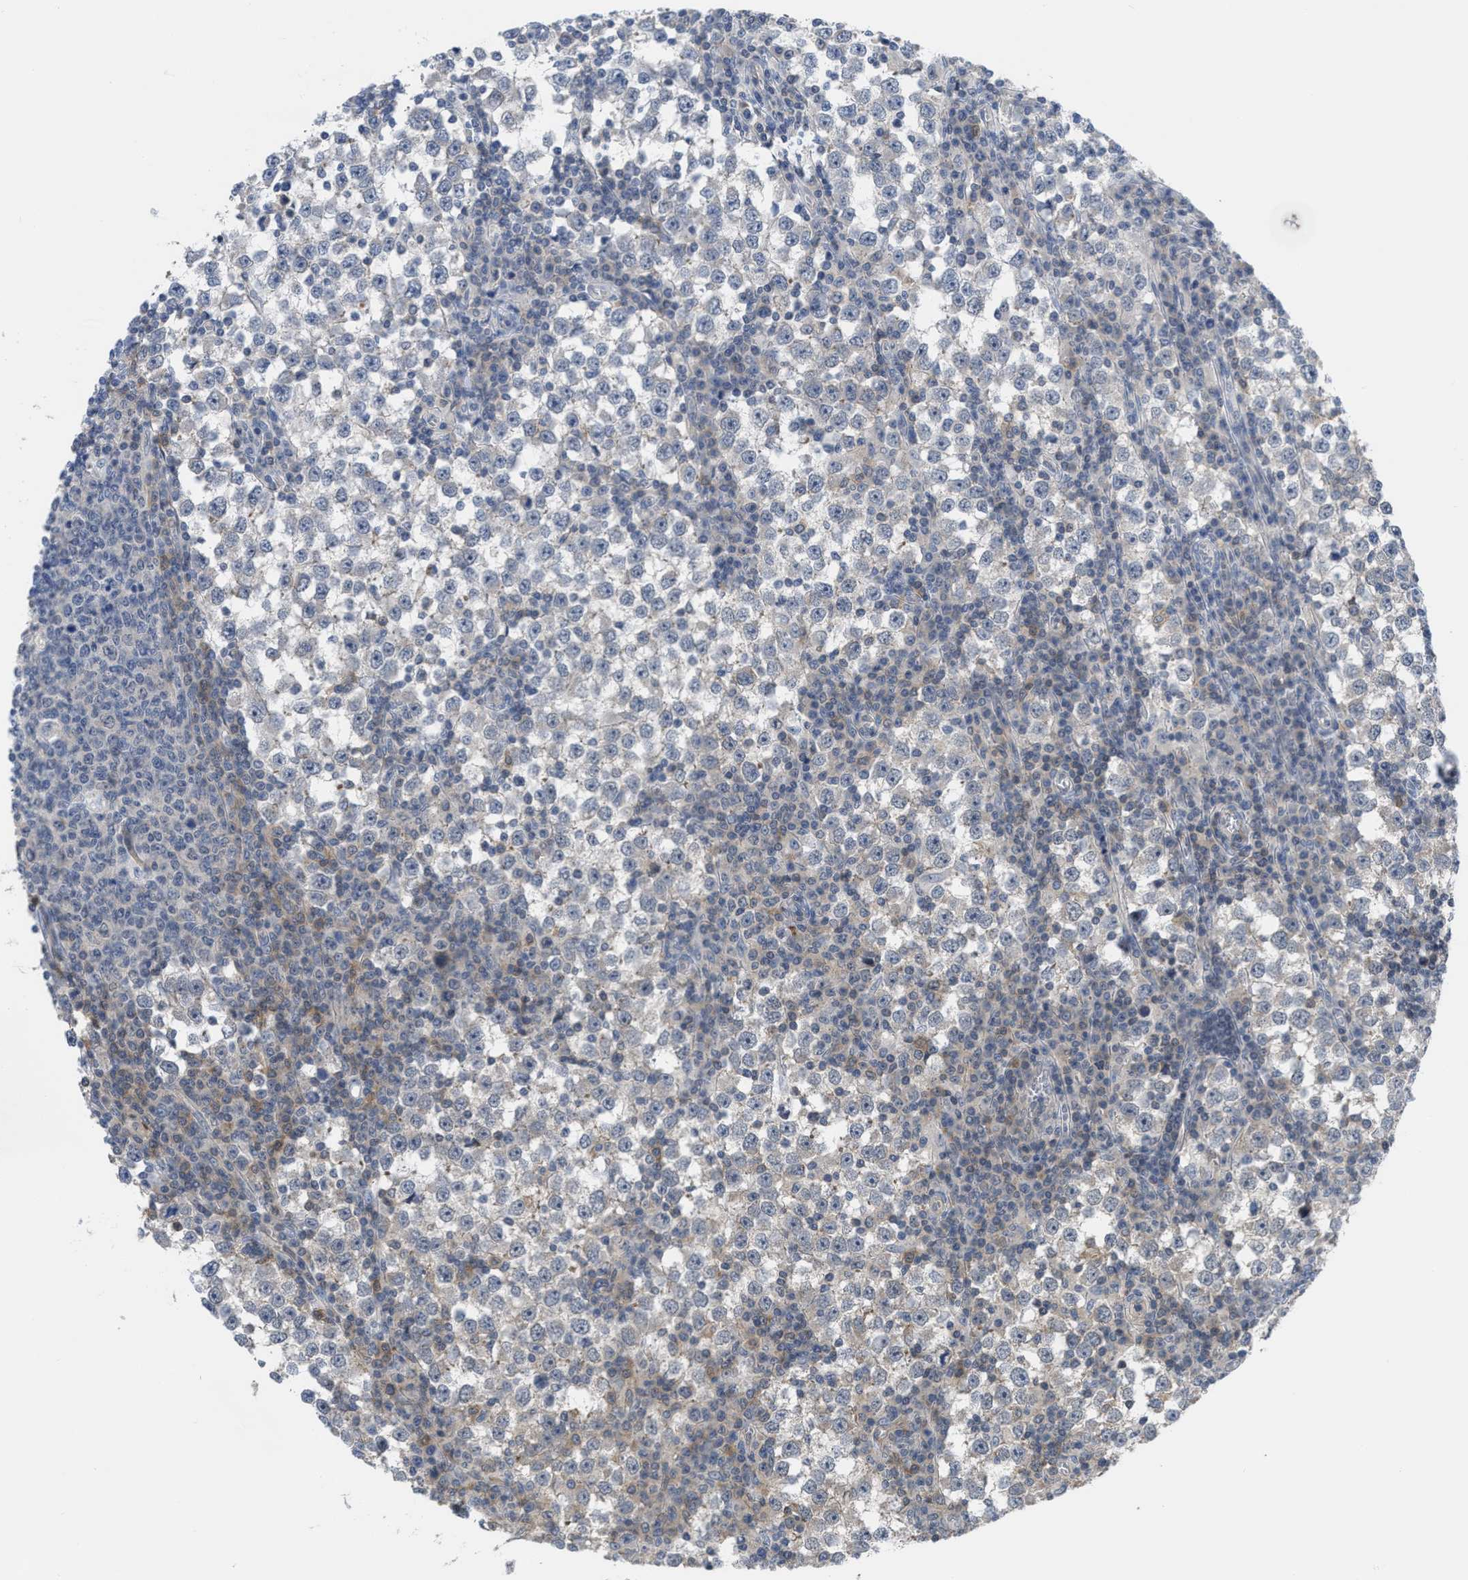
{"staining": {"intensity": "weak", "quantity": "<25%", "location": "cytoplasmic/membranous"}, "tissue": "testis cancer", "cell_type": "Tumor cells", "image_type": "cancer", "snomed": [{"axis": "morphology", "description": "Seminoma, NOS"}, {"axis": "topography", "description": "Testis"}], "caption": "Micrograph shows no protein staining in tumor cells of testis cancer tissue.", "gene": "LDAF1", "patient": {"sex": "male", "age": 65}}